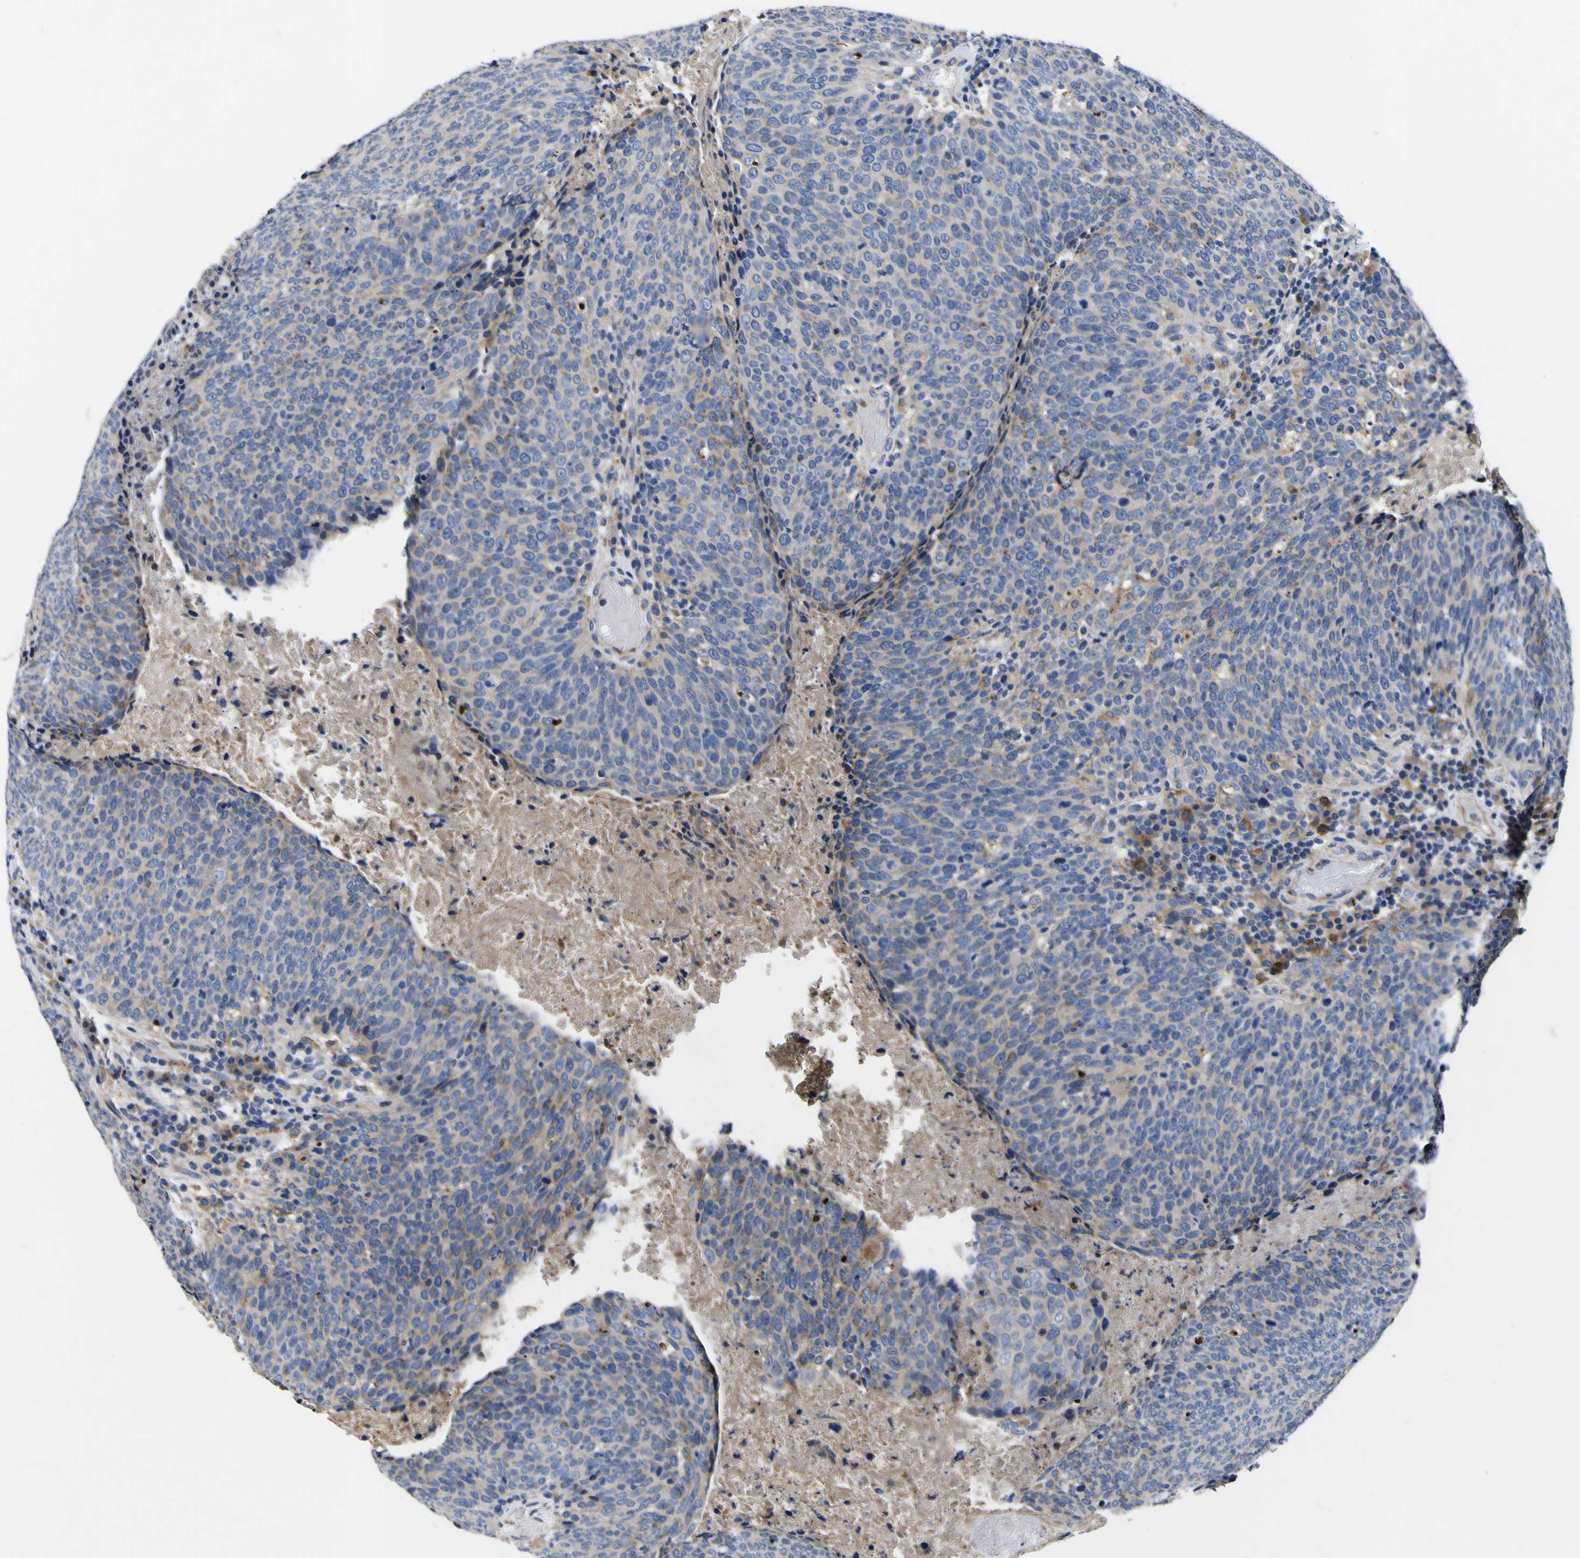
{"staining": {"intensity": "weak", "quantity": ">75%", "location": "cytoplasmic/membranous"}, "tissue": "head and neck cancer", "cell_type": "Tumor cells", "image_type": "cancer", "snomed": [{"axis": "morphology", "description": "Squamous cell carcinoma, NOS"}, {"axis": "morphology", "description": "Squamous cell carcinoma, metastatic, NOS"}, {"axis": "topography", "description": "Lymph node"}, {"axis": "topography", "description": "Head-Neck"}], "caption": "A low amount of weak cytoplasmic/membranous staining is identified in about >75% of tumor cells in head and neck cancer (squamous cell carcinoma) tissue.", "gene": "COA1", "patient": {"sex": "male", "age": 62}}